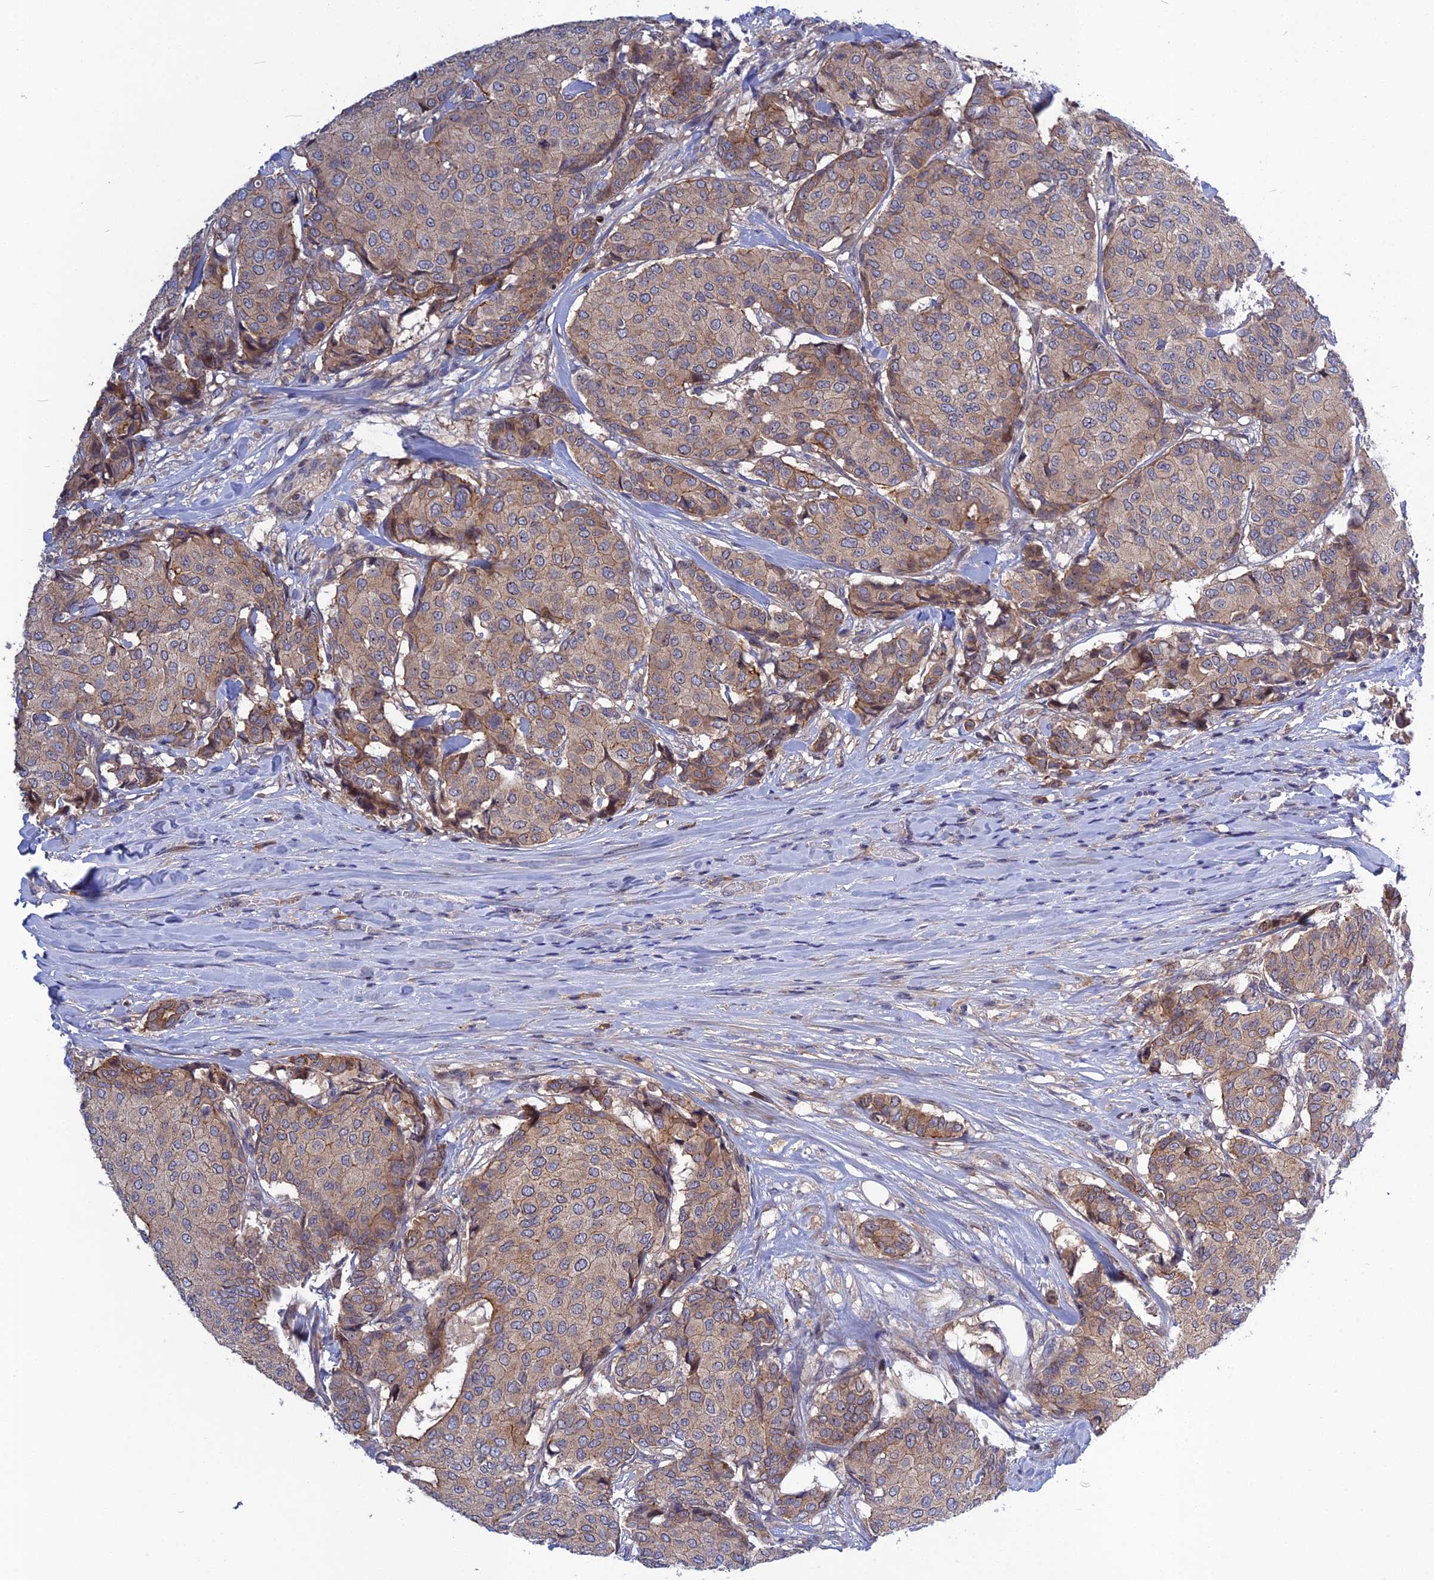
{"staining": {"intensity": "weak", "quantity": "25%-75%", "location": "cytoplasmic/membranous"}, "tissue": "breast cancer", "cell_type": "Tumor cells", "image_type": "cancer", "snomed": [{"axis": "morphology", "description": "Duct carcinoma"}, {"axis": "topography", "description": "Breast"}], "caption": "The micrograph displays immunohistochemical staining of breast cancer (invasive ductal carcinoma). There is weak cytoplasmic/membranous expression is present in about 25%-75% of tumor cells.", "gene": "CRACD", "patient": {"sex": "female", "age": 75}}